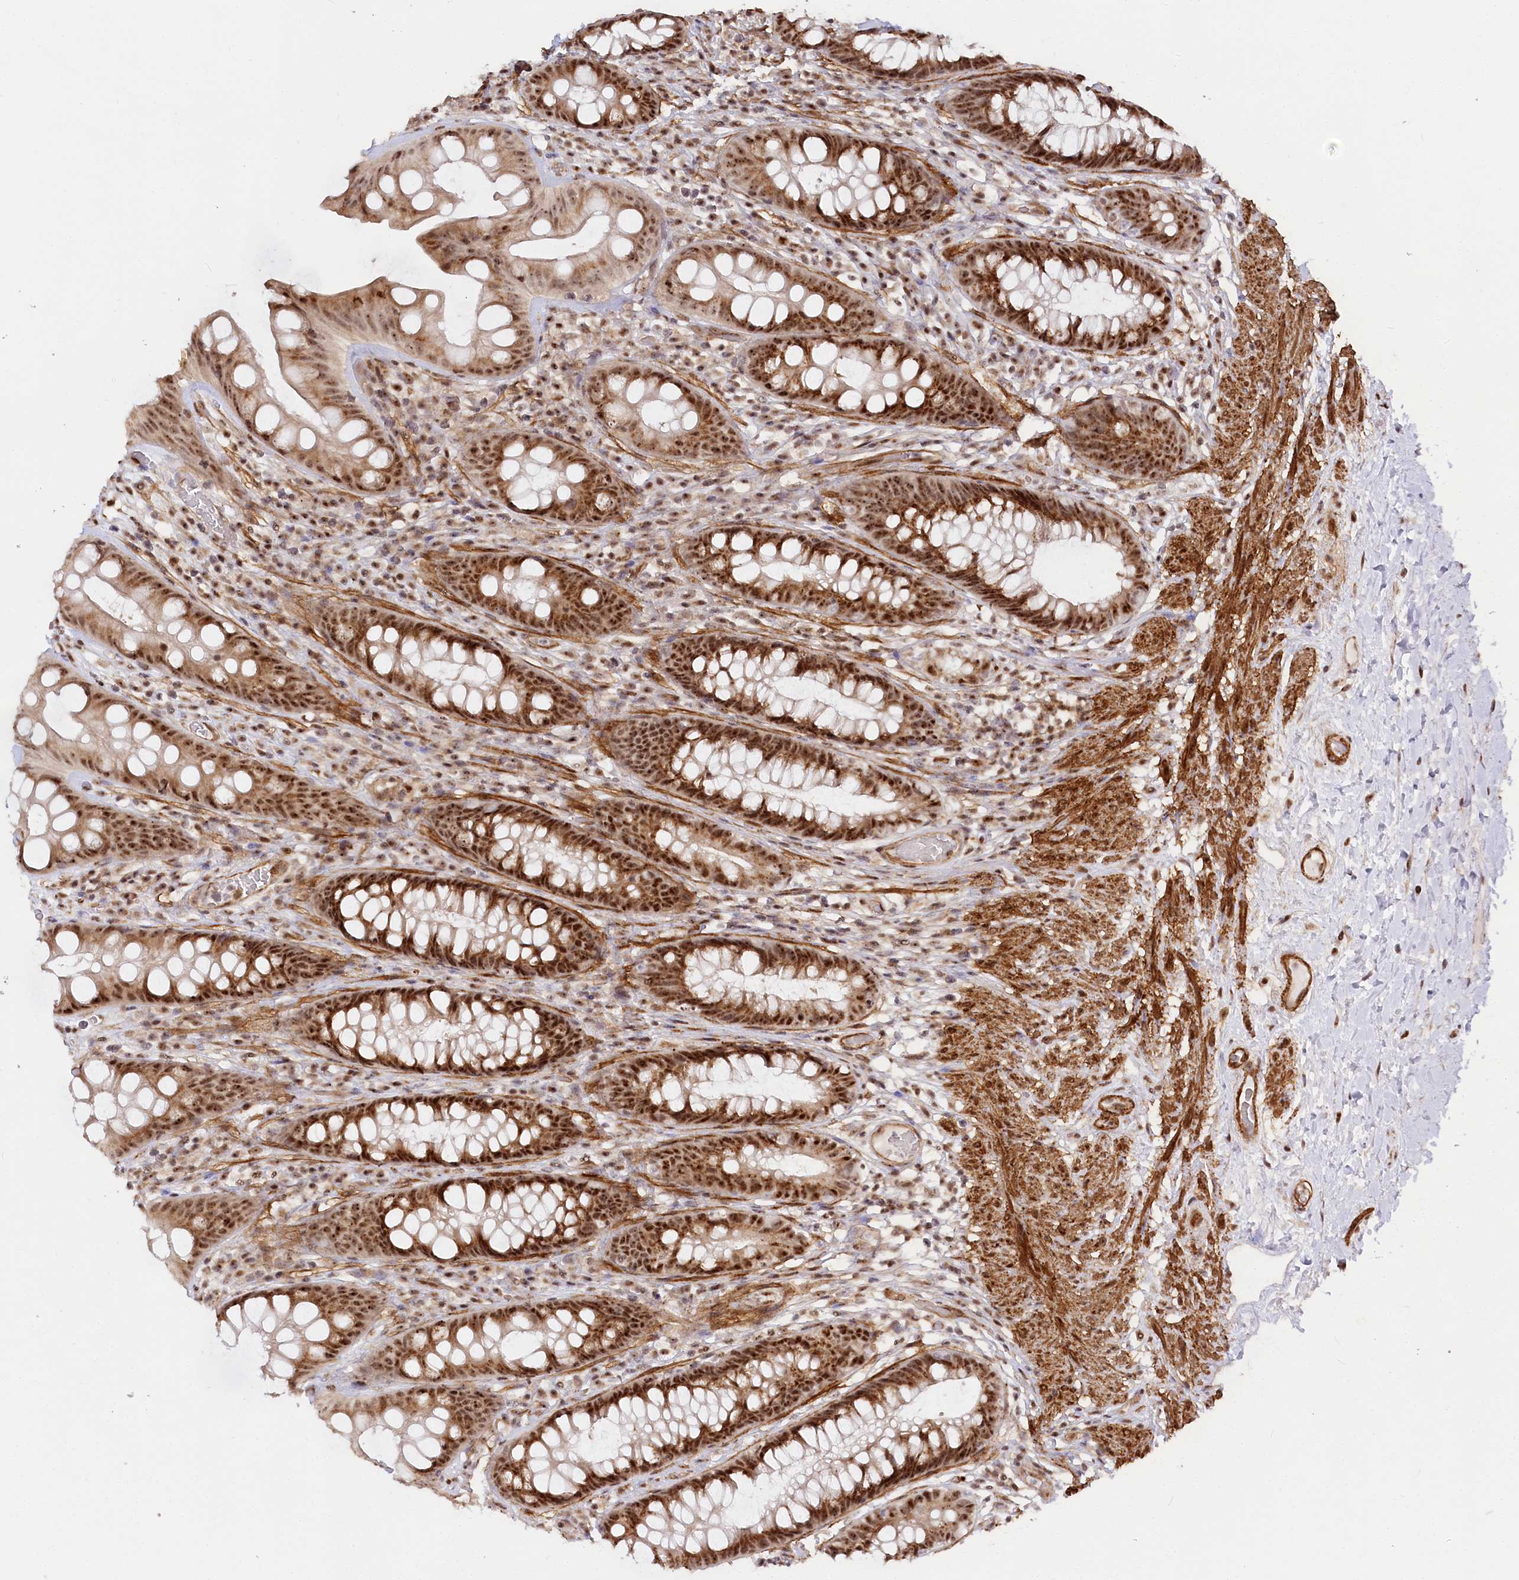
{"staining": {"intensity": "strong", "quantity": ">75%", "location": "cytoplasmic/membranous,nuclear"}, "tissue": "rectum", "cell_type": "Glandular cells", "image_type": "normal", "snomed": [{"axis": "morphology", "description": "Normal tissue, NOS"}, {"axis": "topography", "description": "Rectum"}], "caption": "A micrograph of human rectum stained for a protein exhibits strong cytoplasmic/membranous,nuclear brown staining in glandular cells.", "gene": "GNL3L", "patient": {"sex": "male", "age": 74}}